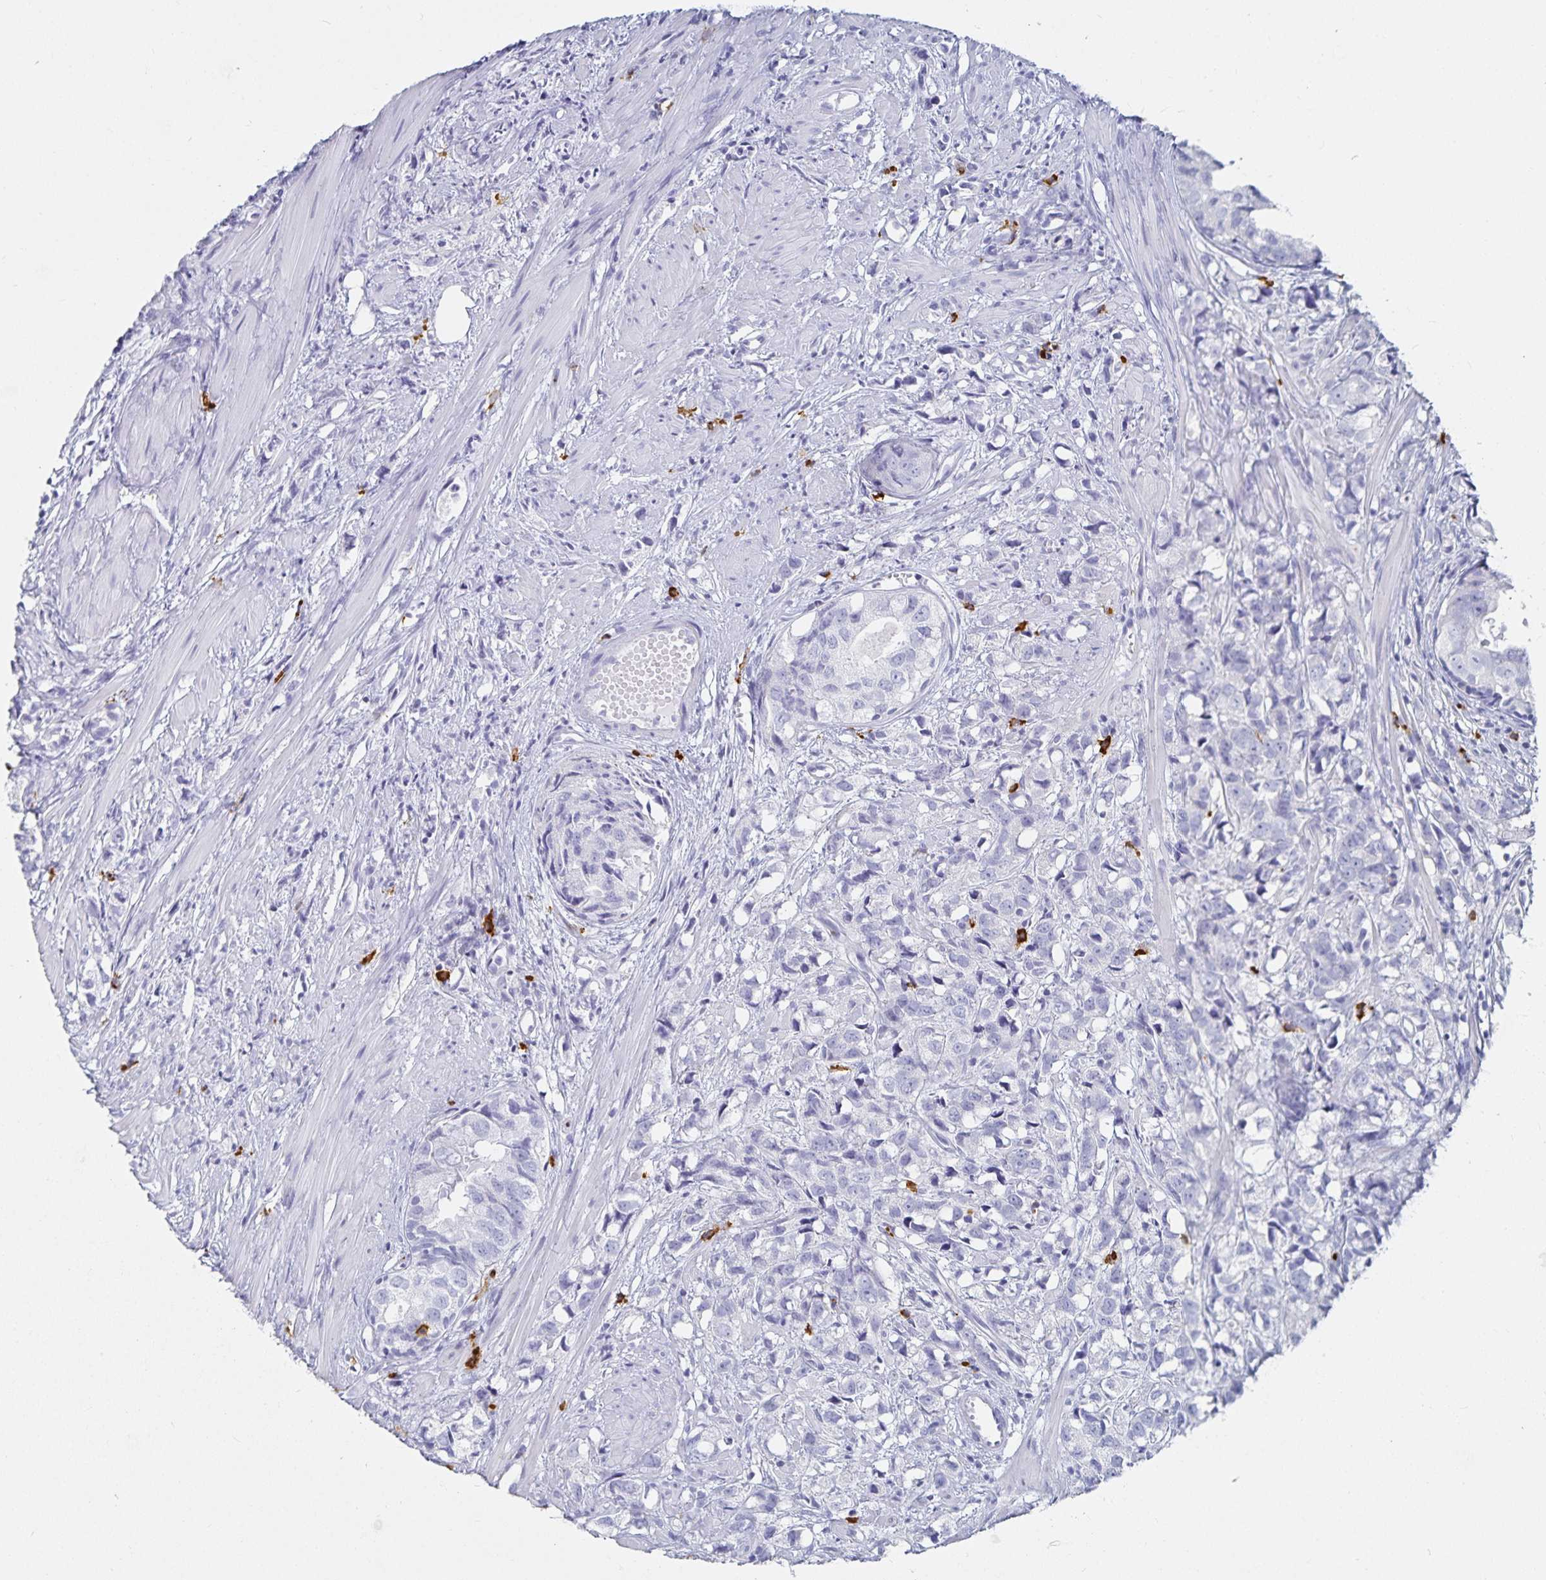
{"staining": {"intensity": "negative", "quantity": "none", "location": "none"}, "tissue": "prostate cancer", "cell_type": "Tumor cells", "image_type": "cancer", "snomed": [{"axis": "morphology", "description": "Adenocarcinoma, High grade"}, {"axis": "topography", "description": "Prostate"}], "caption": "High power microscopy photomicrograph of an immunohistochemistry image of prostate cancer, revealing no significant positivity in tumor cells.", "gene": "TNIP1", "patient": {"sex": "male", "age": 58}}